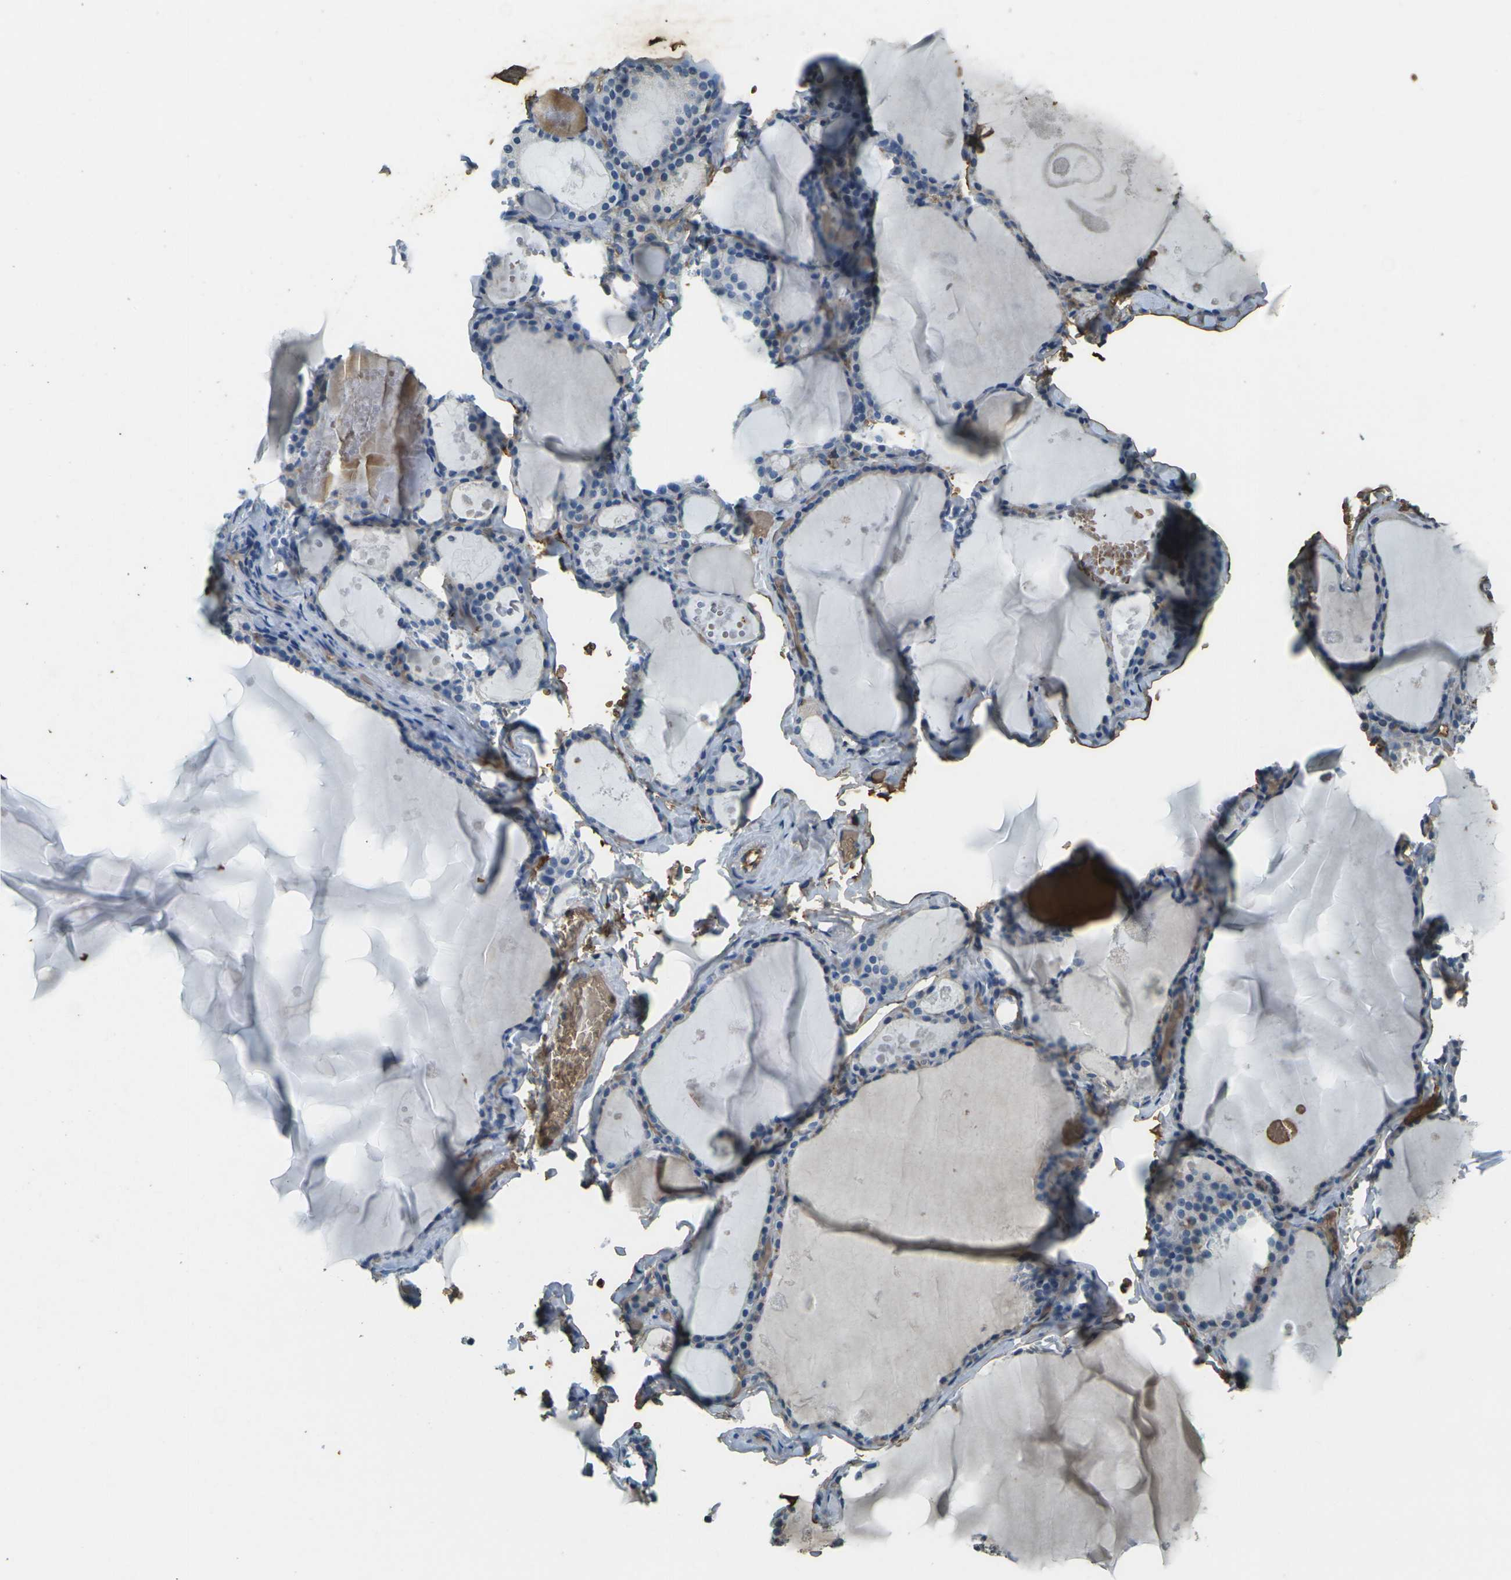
{"staining": {"intensity": "negative", "quantity": "none", "location": "none"}, "tissue": "thyroid gland", "cell_type": "Glandular cells", "image_type": "normal", "snomed": [{"axis": "morphology", "description": "Normal tissue, NOS"}, {"axis": "topography", "description": "Thyroid gland"}], "caption": "Immunohistochemistry micrograph of normal human thyroid gland stained for a protein (brown), which reveals no staining in glandular cells. Brightfield microscopy of immunohistochemistry (IHC) stained with DAB (brown) and hematoxylin (blue), captured at high magnification.", "gene": "HBB", "patient": {"sex": "male", "age": 56}}